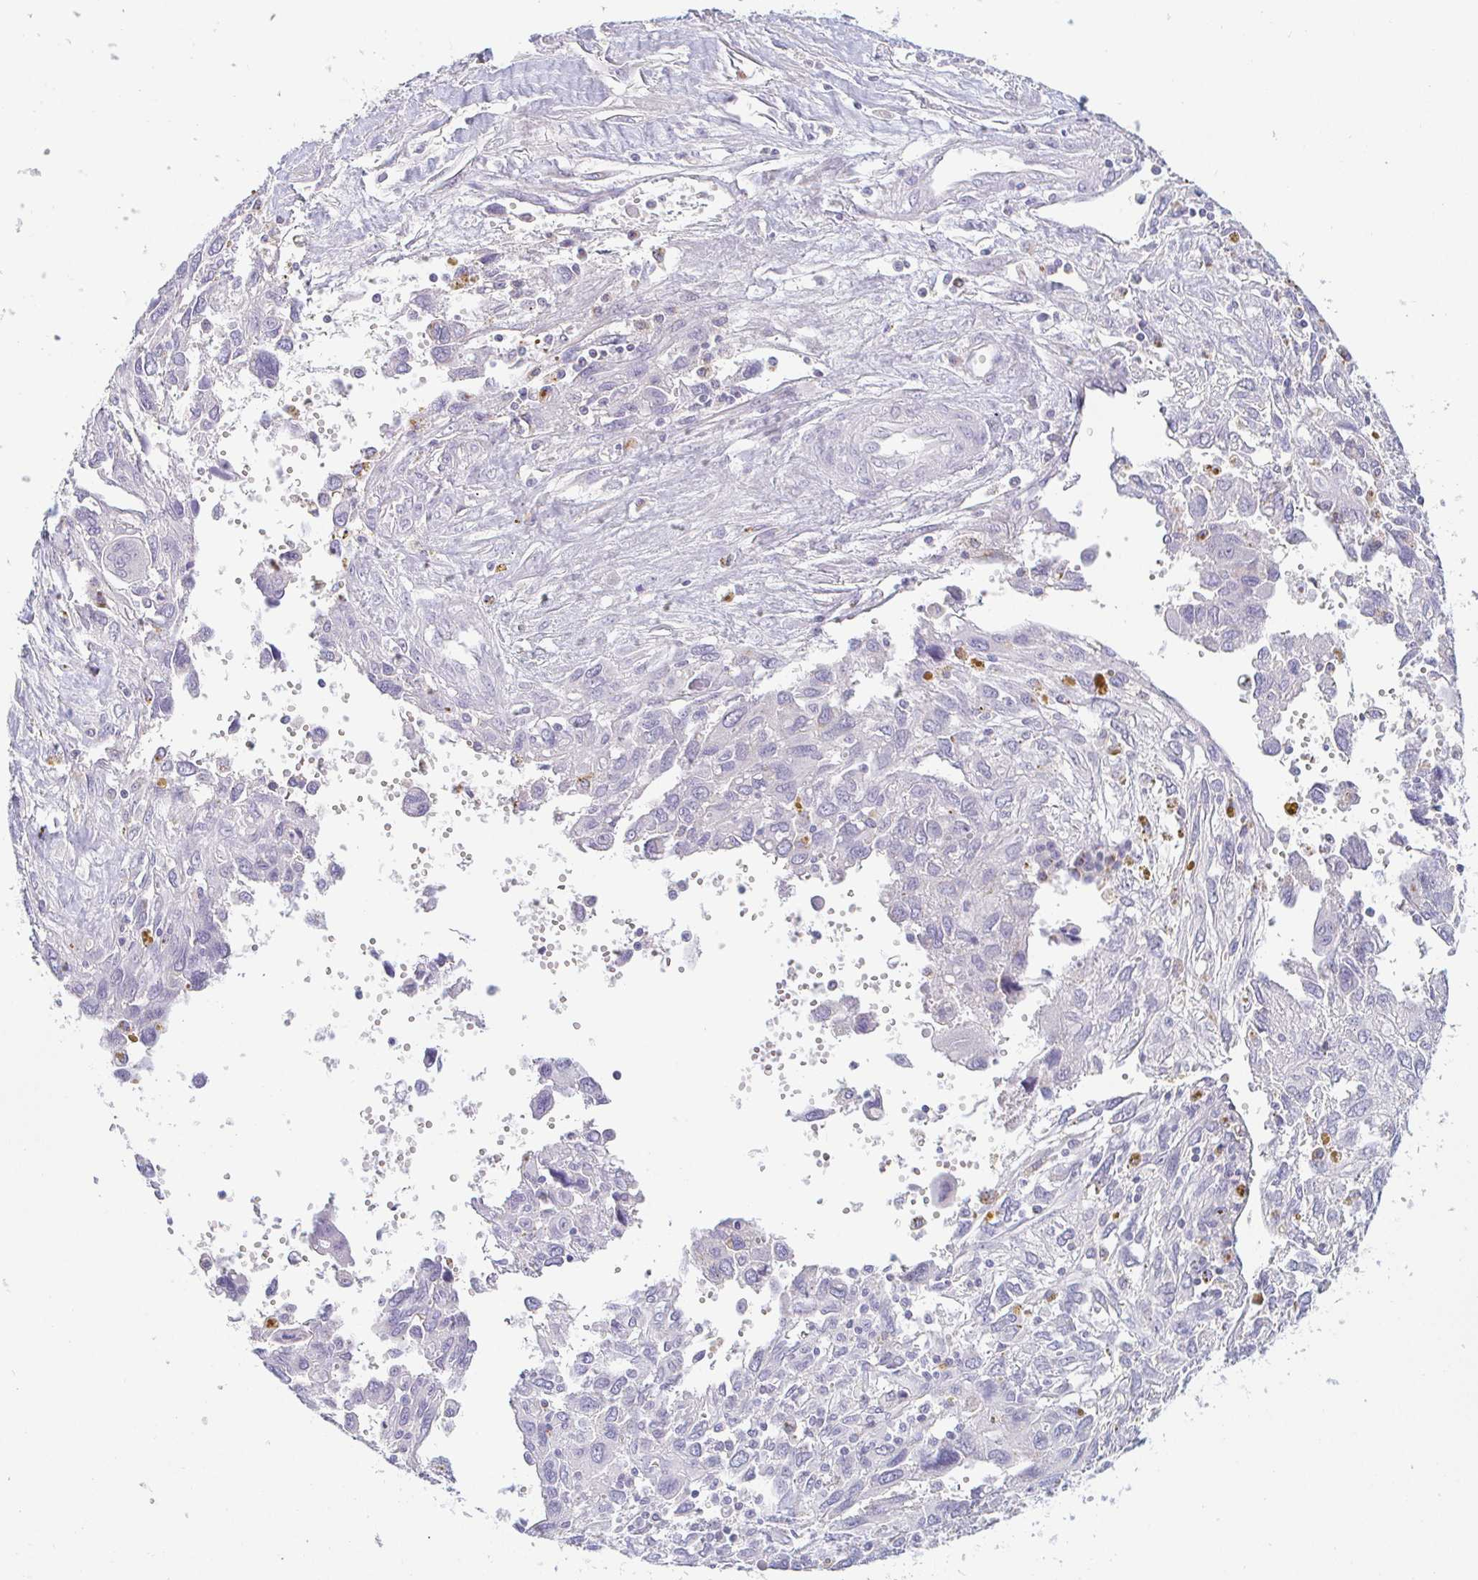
{"staining": {"intensity": "negative", "quantity": "none", "location": "none"}, "tissue": "pancreatic cancer", "cell_type": "Tumor cells", "image_type": "cancer", "snomed": [{"axis": "morphology", "description": "Adenocarcinoma, NOS"}, {"axis": "topography", "description": "Pancreas"}], "caption": "Pancreatic cancer stained for a protein using immunohistochemistry (IHC) displays no staining tumor cells.", "gene": "OR51D1", "patient": {"sex": "female", "age": 47}}